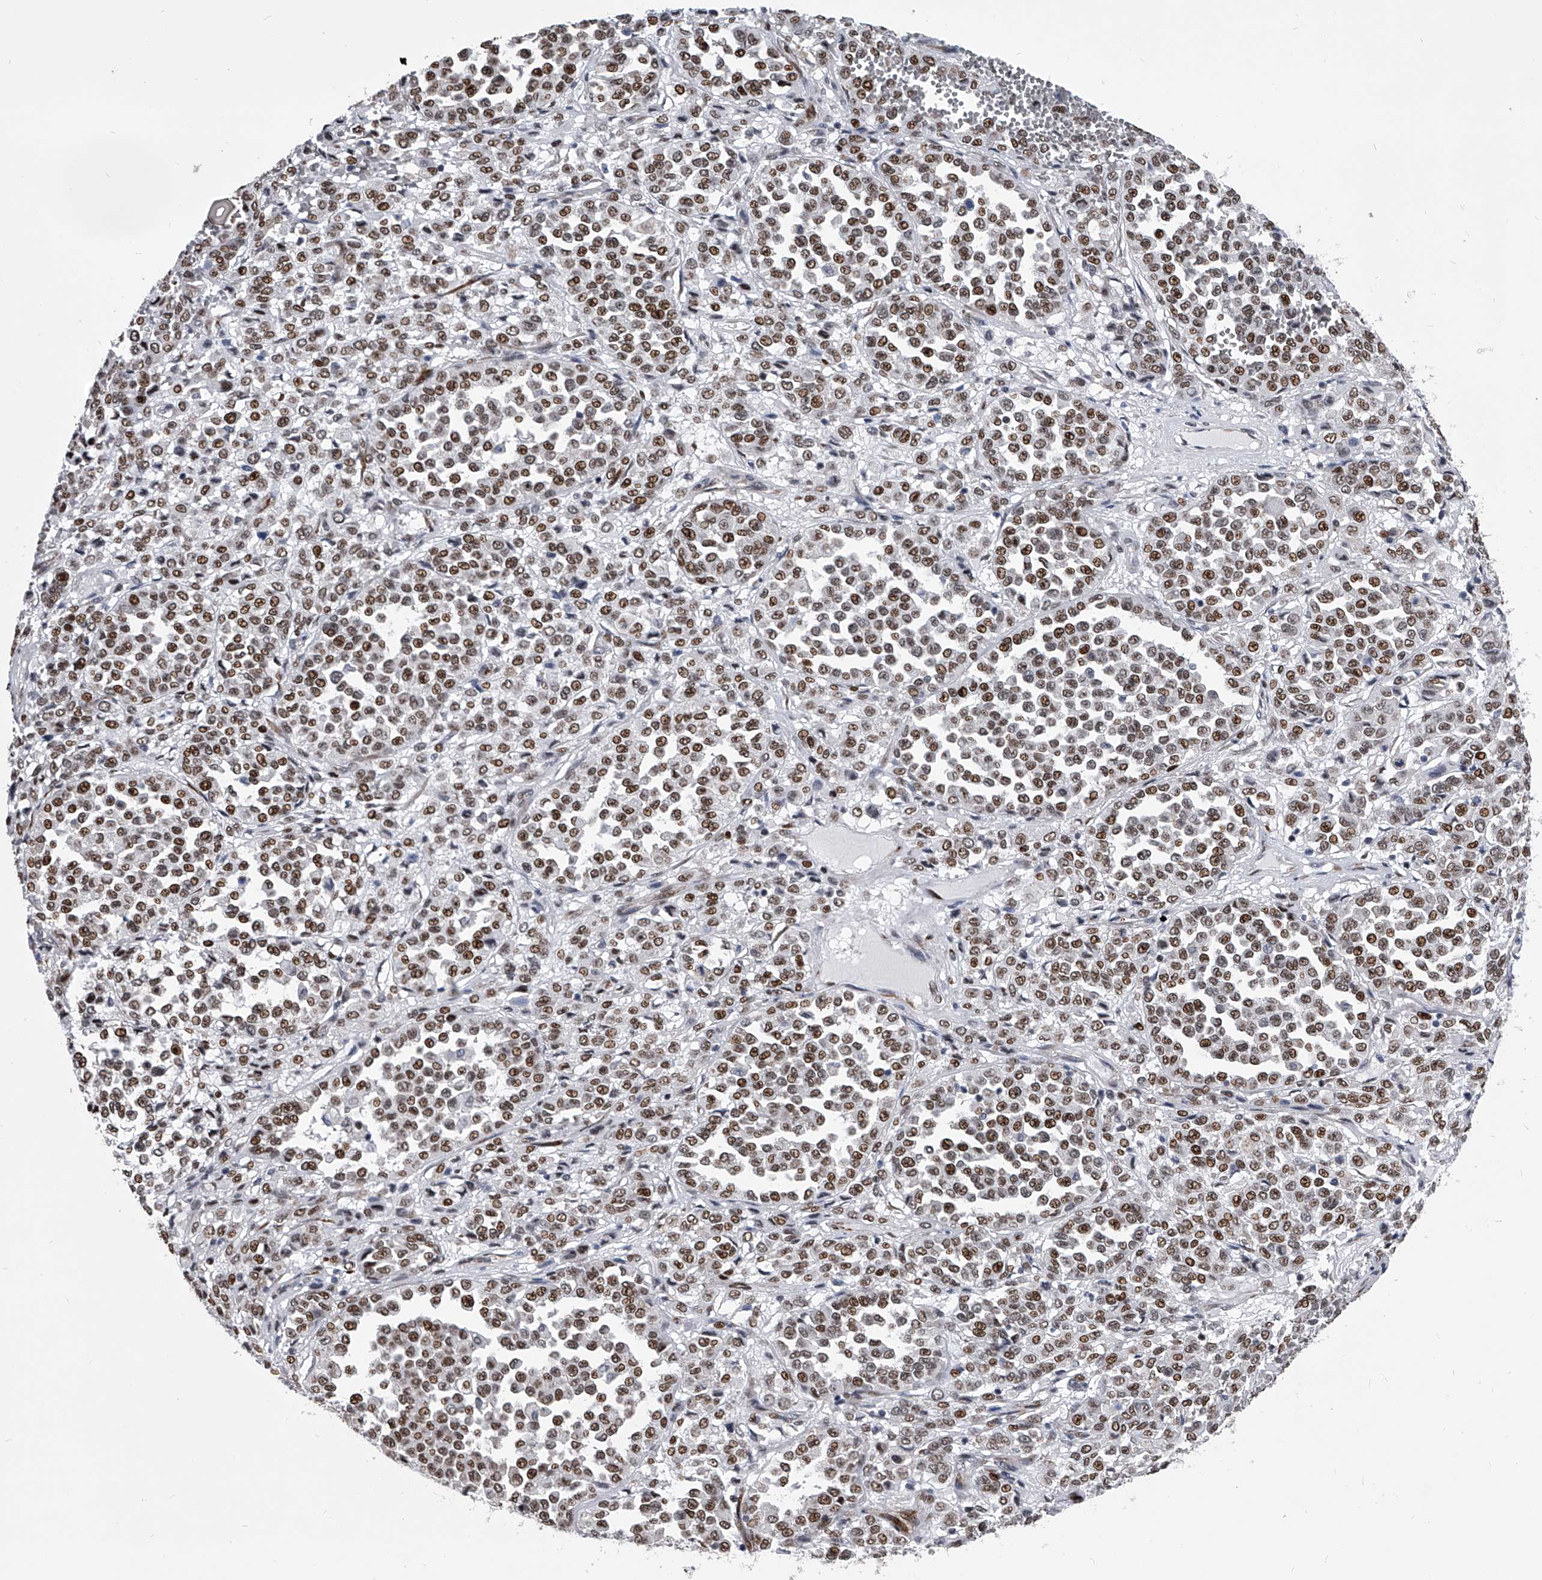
{"staining": {"intensity": "moderate", "quantity": ">75%", "location": "nuclear"}, "tissue": "melanoma", "cell_type": "Tumor cells", "image_type": "cancer", "snomed": [{"axis": "morphology", "description": "Malignant melanoma, Metastatic site"}, {"axis": "topography", "description": "Pancreas"}], "caption": "Immunohistochemical staining of human malignant melanoma (metastatic site) exhibits medium levels of moderate nuclear protein staining in approximately >75% of tumor cells. Immunohistochemistry stains the protein of interest in brown and the nuclei are stained blue.", "gene": "CMTR1", "patient": {"sex": "female", "age": 30}}